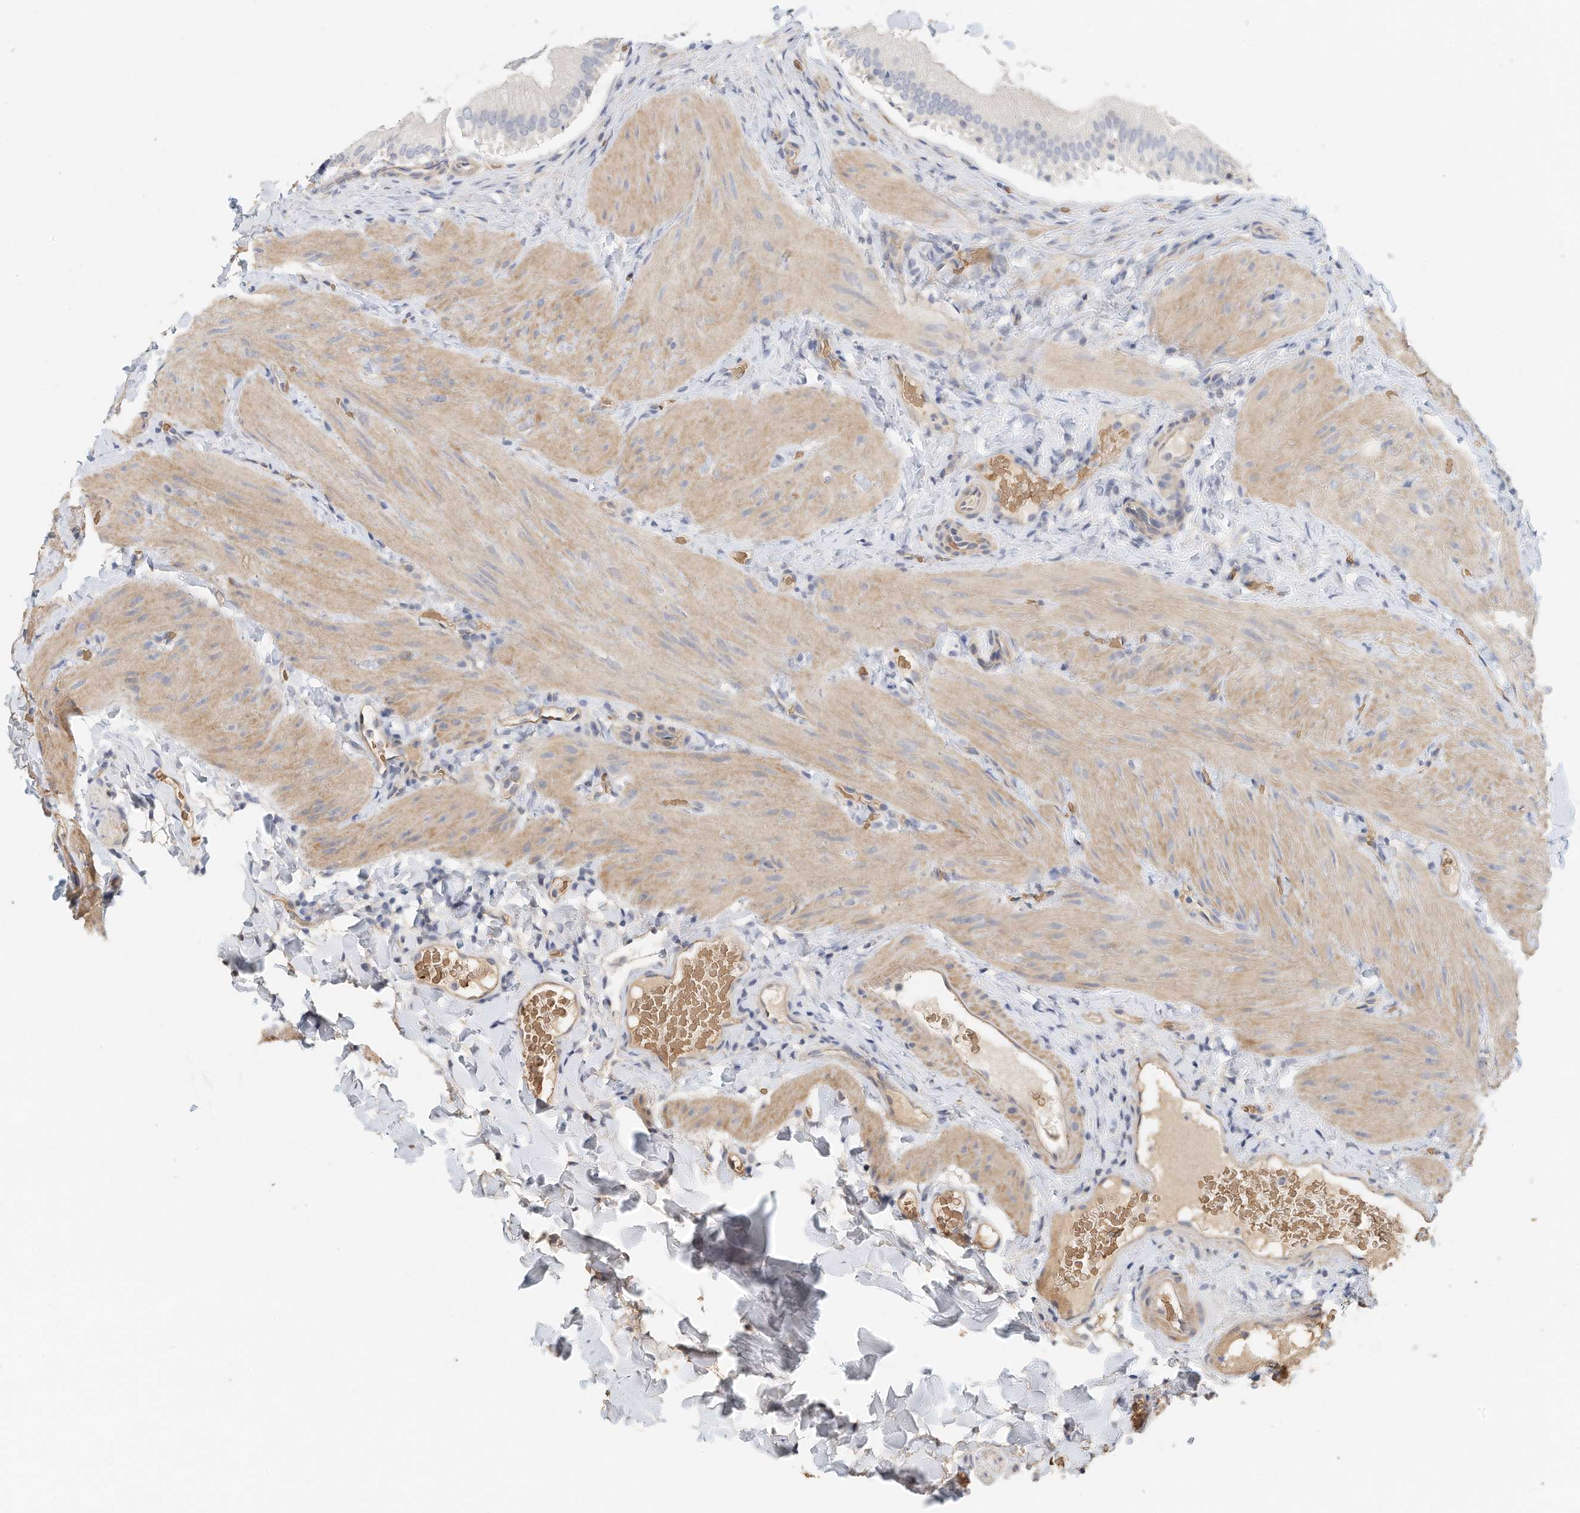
{"staining": {"intensity": "negative", "quantity": "none", "location": "none"}, "tissue": "gallbladder", "cell_type": "Glandular cells", "image_type": "normal", "snomed": [{"axis": "morphology", "description": "Normal tissue, NOS"}, {"axis": "topography", "description": "Gallbladder"}], "caption": "Glandular cells are negative for protein expression in benign human gallbladder. The staining was performed using DAB (3,3'-diaminobenzidine) to visualize the protein expression in brown, while the nuclei were stained in blue with hematoxylin (Magnification: 20x).", "gene": "RCAN3", "patient": {"sex": "female", "age": 30}}